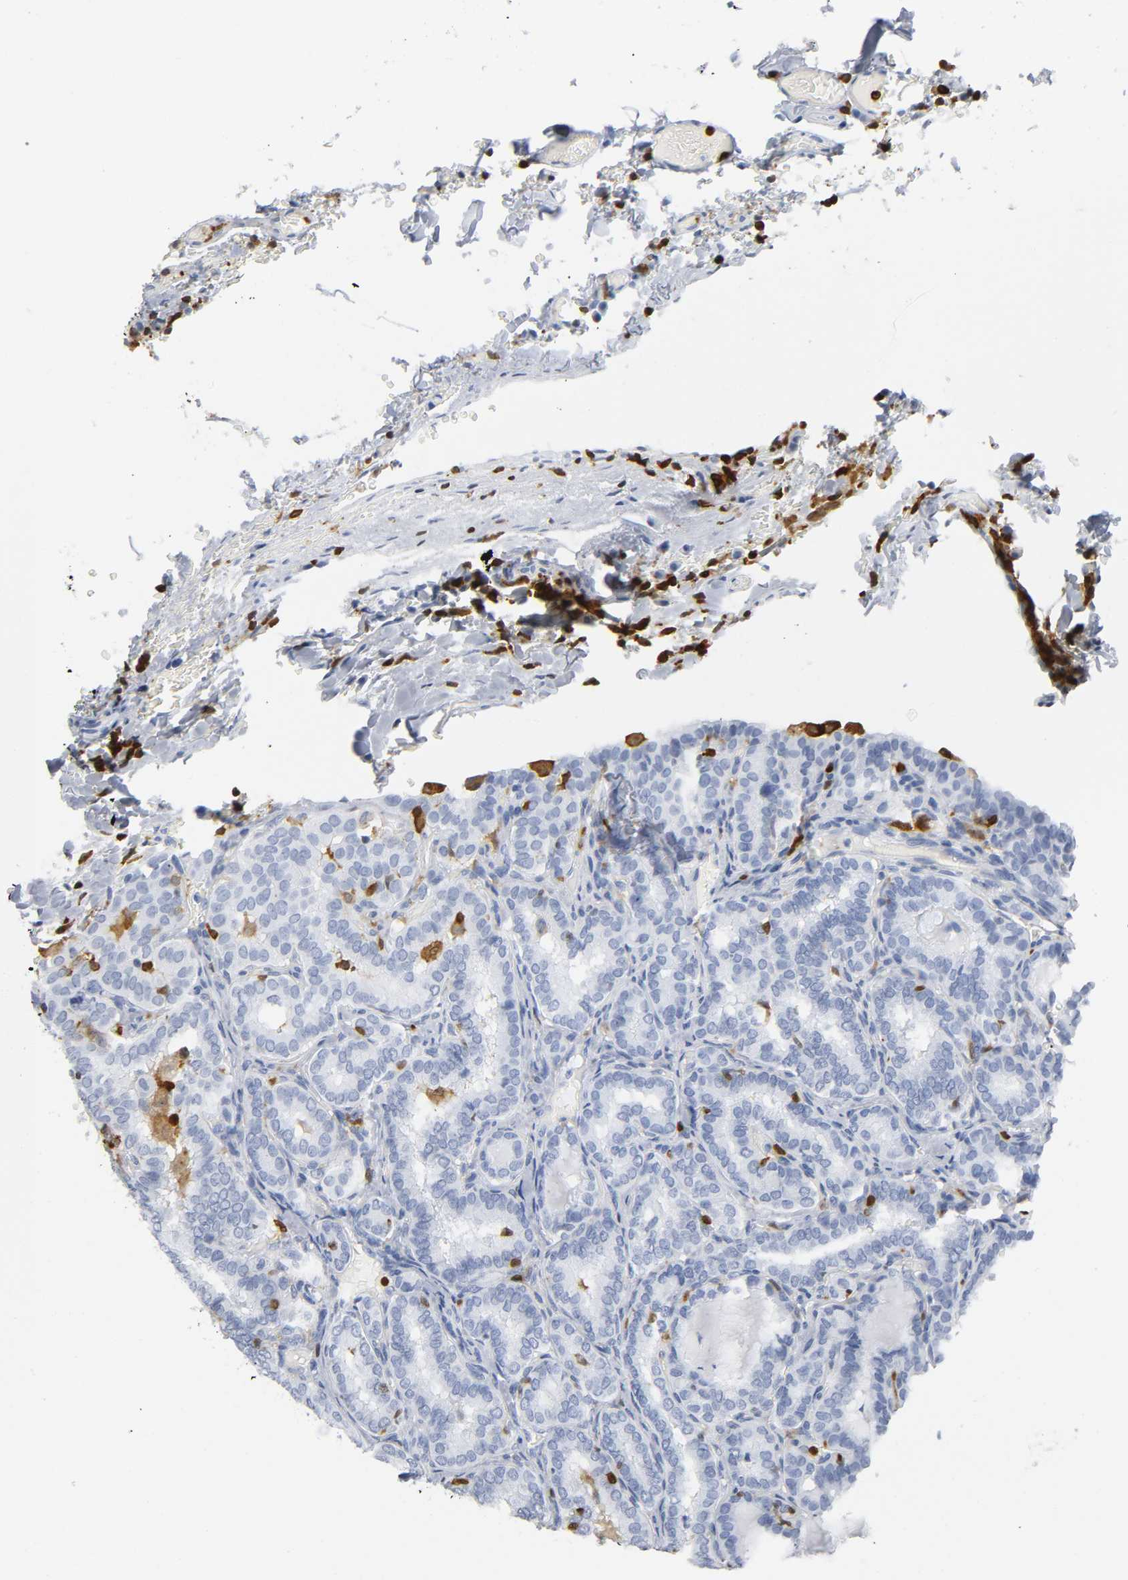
{"staining": {"intensity": "negative", "quantity": "none", "location": "none"}, "tissue": "thyroid cancer", "cell_type": "Tumor cells", "image_type": "cancer", "snomed": [{"axis": "morphology", "description": "Papillary adenocarcinoma, NOS"}, {"axis": "topography", "description": "Thyroid gland"}], "caption": "High power microscopy image of an immunohistochemistry image of papillary adenocarcinoma (thyroid), revealing no significant staining in tumor cells.", "gene": "DOK2", "patient": {"sex": "female", "age": 30}}